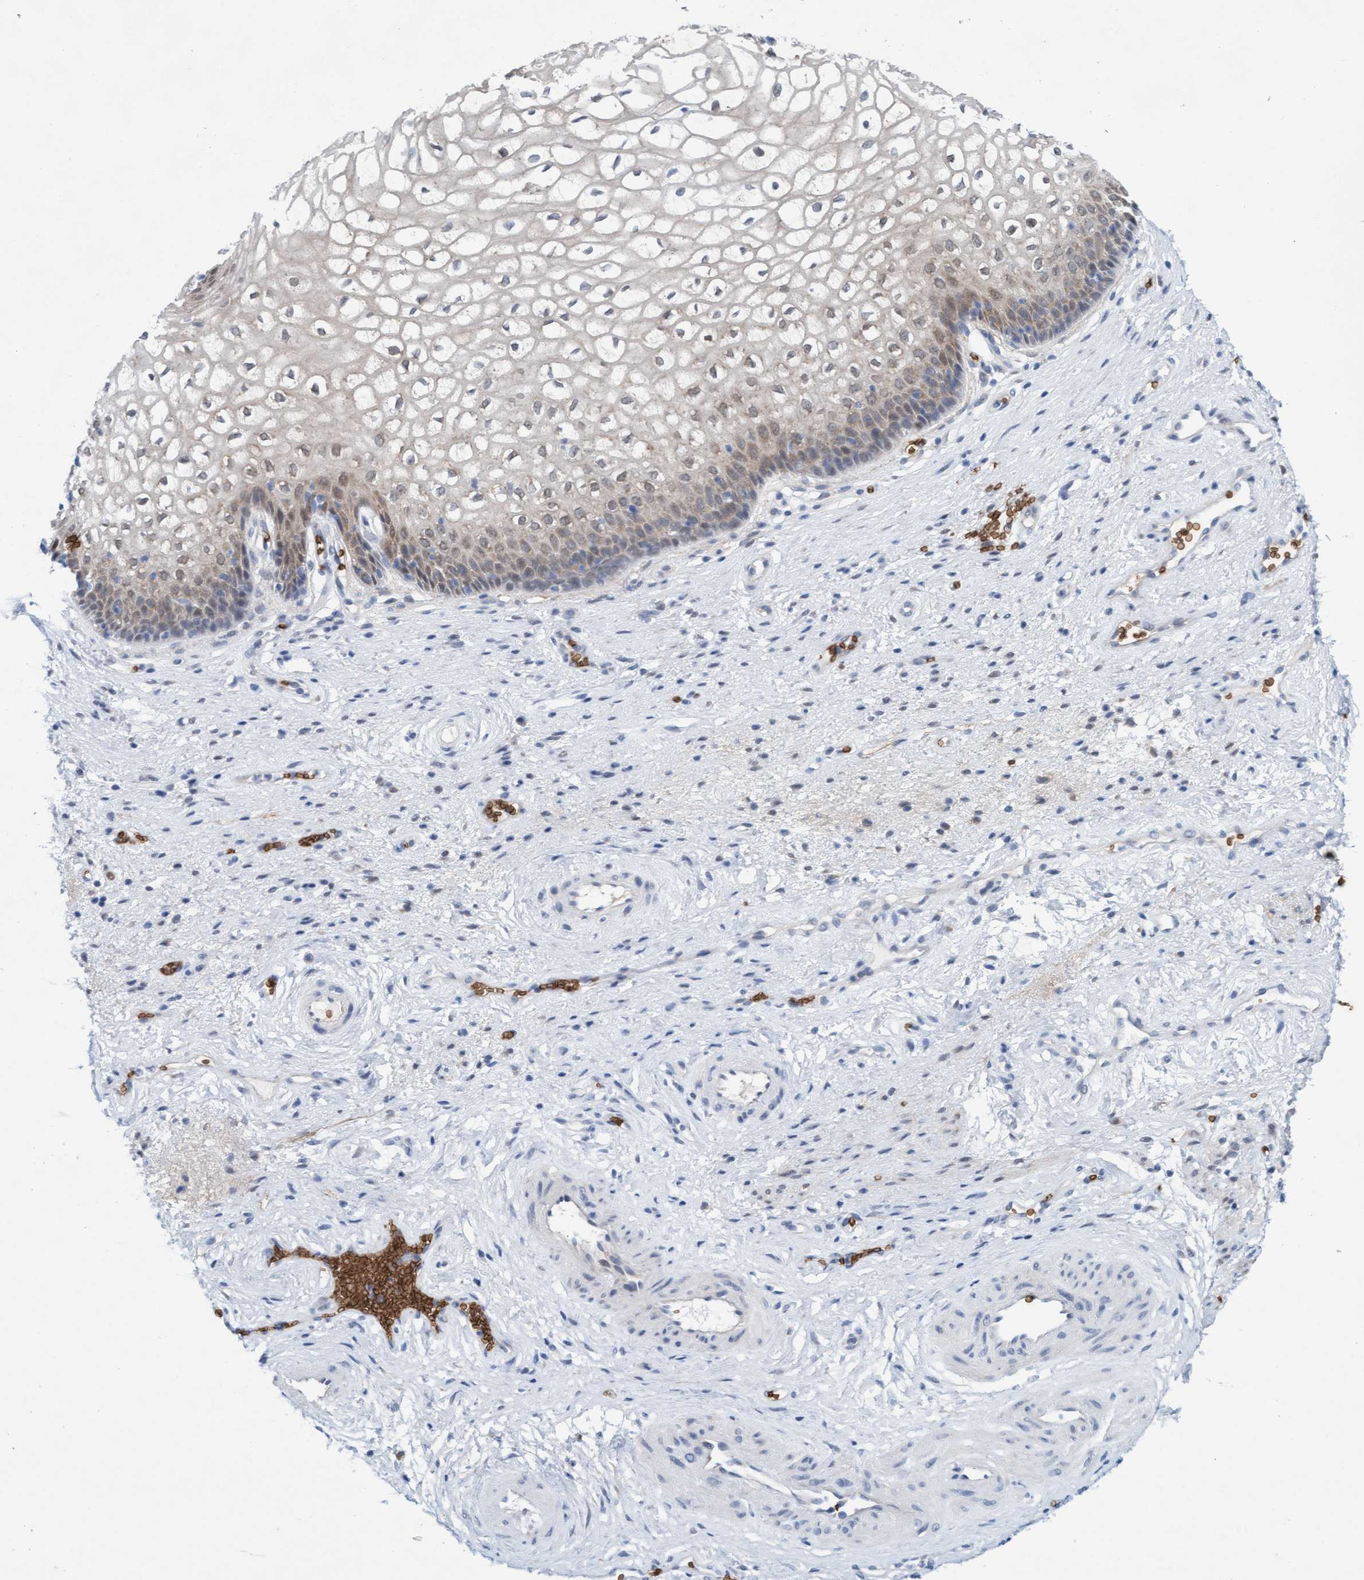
{"staining": {"intensity": "weak", "quantity": "<25%", "location": "cytoplasmic/membranous"}, "tissue": "vagina", "cell_type": "Squamous epithelial cells", "image_type": "normal", "snomed": [{"axis": "morphology", "description": "Normal tissue, NOS"}, {"axis": "topography", "description": "Vagina"}], "caption": "The photomicrograph displays no significant expression in squamous epithelial cells of vagina. Nuclei are stained in blue.", "gene": "SPEM2", "patient": {"sex": "female", "age": 34}}